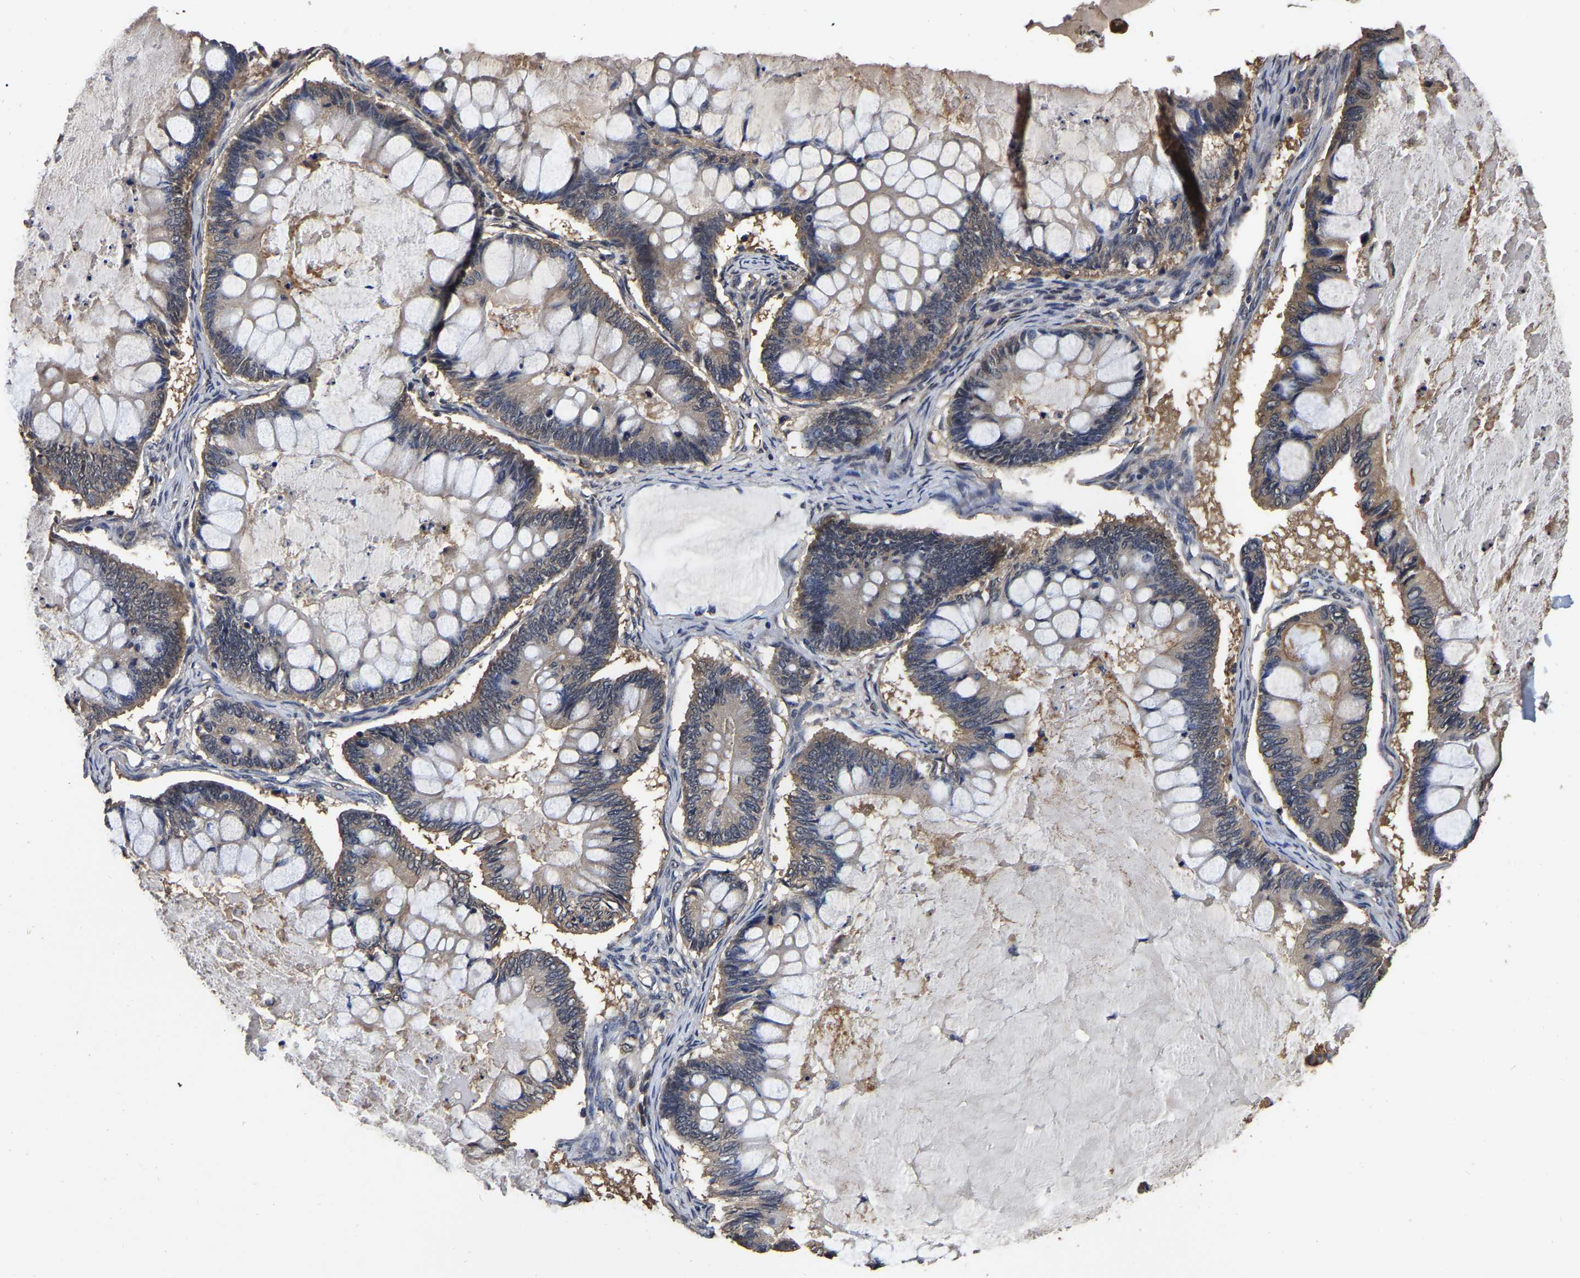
{"staining": {"intensity": "weak", "quantity": ">75%", "location": "cytoplasmic/membranous"}, "tissue": "ovarian cancer", "cell_type": "Tumor cells", "image_type": "cancer", "snomed": [{"axis": "morphology", "description": "Cystadenocarcinoma, mucinous, NOS"}, {"axis": "topography", "description": "Ovary"}], "caption": "A high-resolution micrograph shows immunohistochemistry staining of ovarian mucinous cystadenocarcinoma, which displays weak cytoplasmic/membranous expression in about >75% of tumor cells. (brown staining indicates protein expression, while blue staining denotes nuclei).", "gene": "STK32C", "patient": {"sex": "female", "age": 61}}